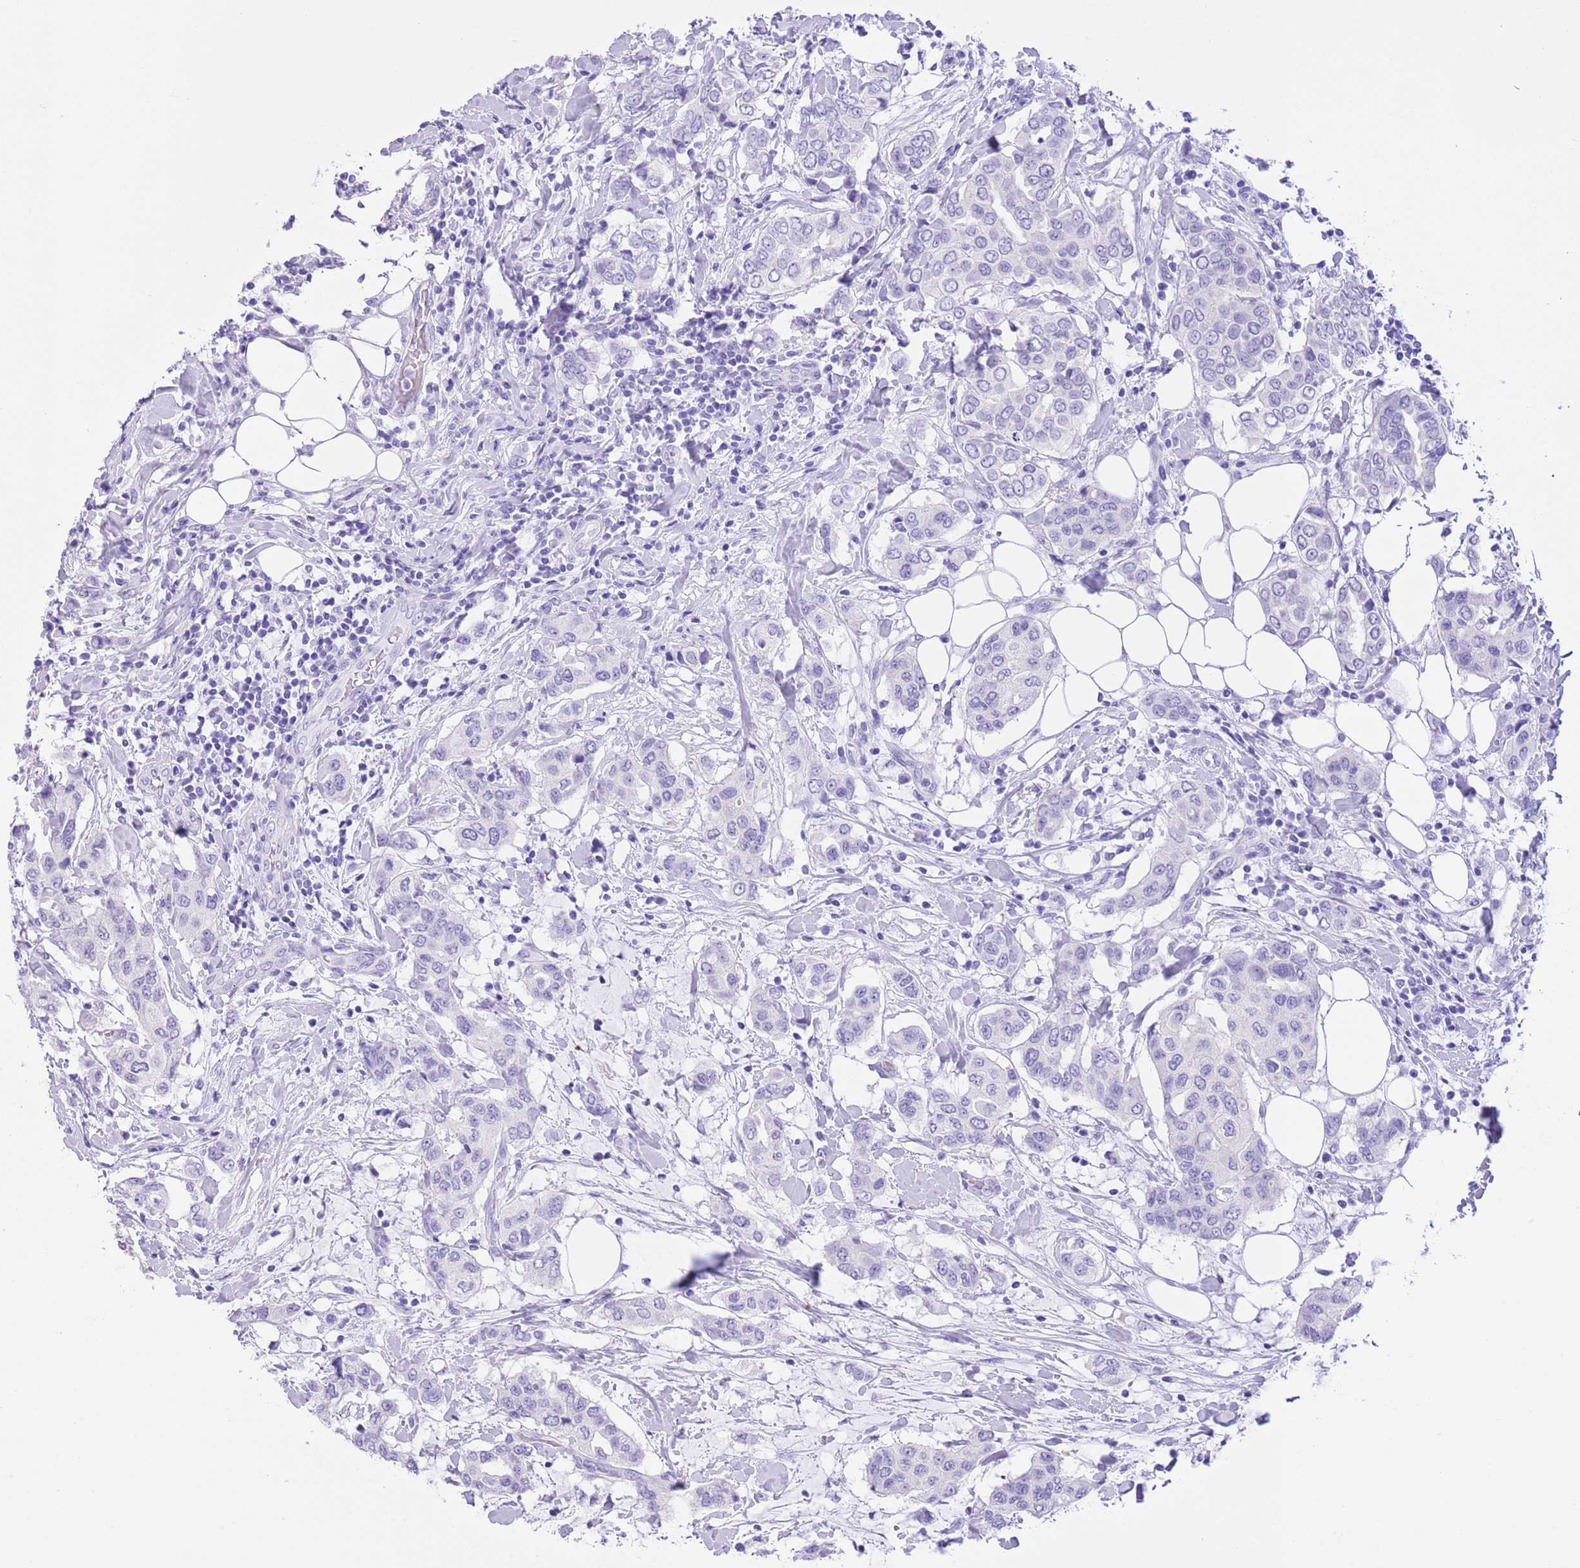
{"staining": {"intensity": "negative", "quantity": "none", "location": "none"}, "tissue": "breast cancer", "cell_type": "Tumor cells", "image_type": "cancer", "snomed": [{"axis": "morphology", "description": "Lobular carcinoma"}, {"axis": "topography", "description": "Breast"}], "caption": "IHC of human lobular carcinoma (breast) shows no staining in tumor cells.", "gene": "TMEM185B", "patient": {"sex": "female", "age": 51}}